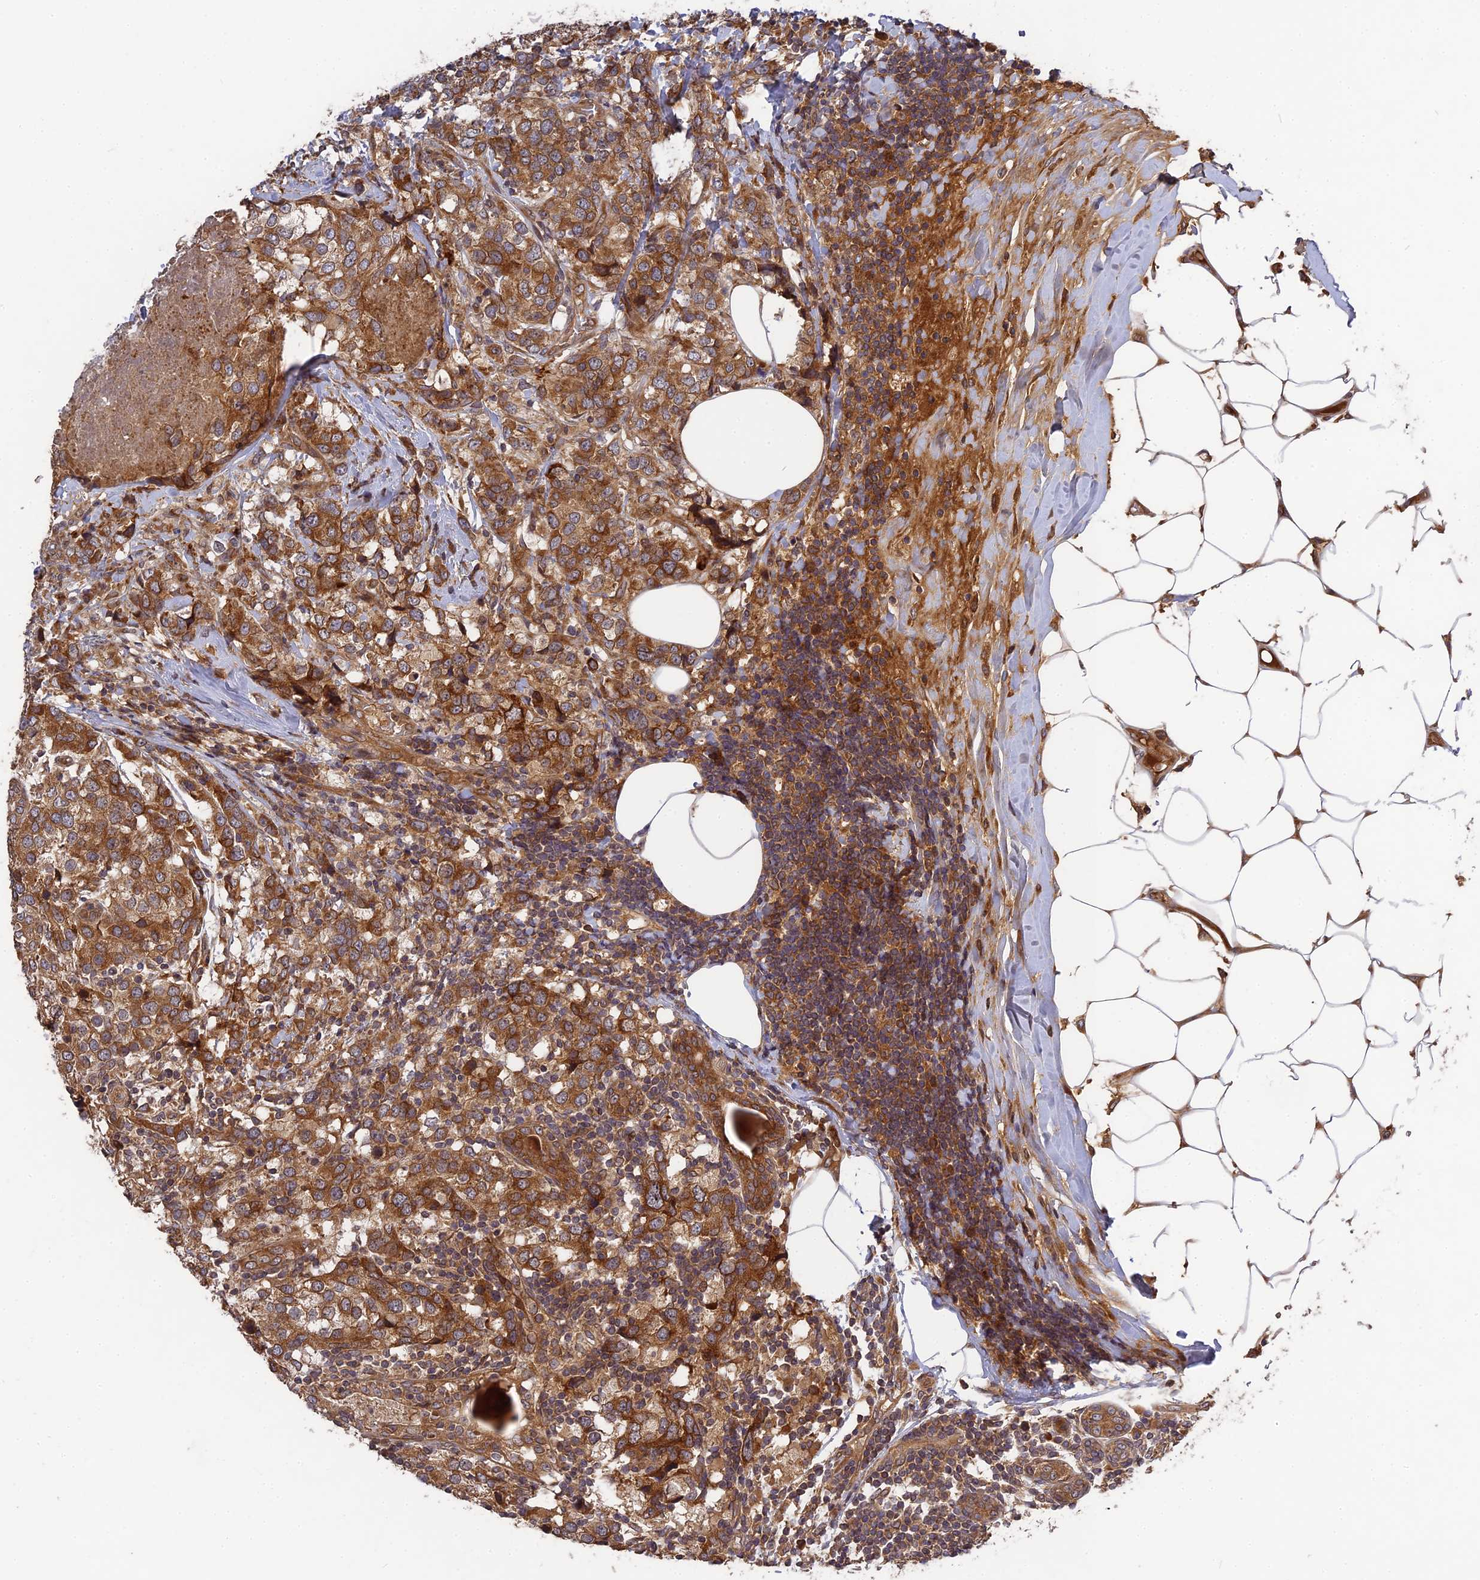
{"staining": {"intensity": "moderate", "quantity": ">75%", "location": "cytoplasmic/membranous"}, "tissue": "breast cancer", "cell_type": "Tumor cells", "image_type": "cancer", "snomed": [{"axis": "morphology", "description": "Lobular carcinoma"}, {"axis": "topography", "description": "Breast"}], "caption": "Approximately >75% of tumor cells in lobular carcinoma (breast) show moderate cytoplasmic/membranous protein staining as visualized by brown immunohistochemical staining.", "gene": "TMUB2", "patient": {"sex": "female", "age": 59}}